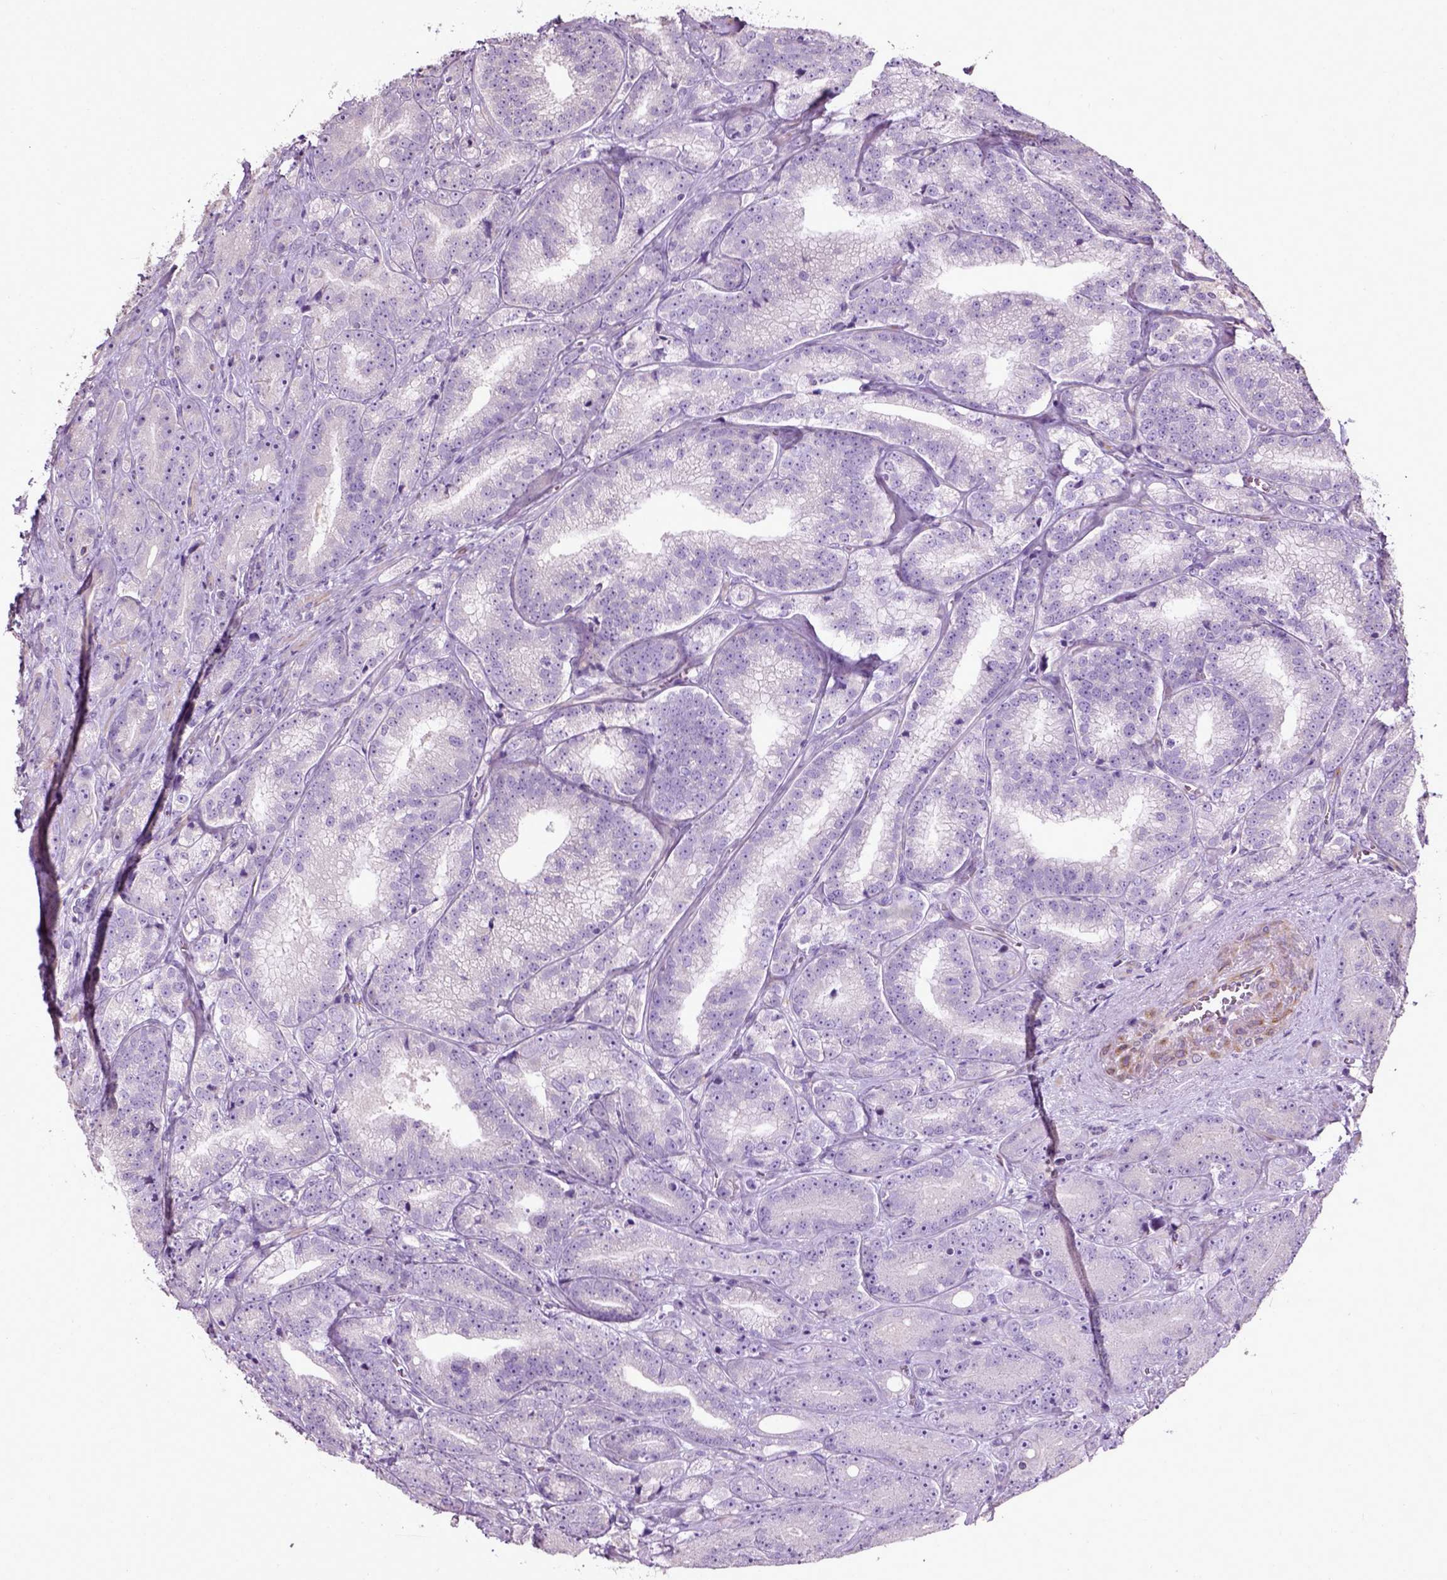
{"staining": {"intensity": "negative", "quantity": "none", "location": "none"}, "tissue": "prostate cancer", "cell_type": "Tumor cells", "image_type": "cancer", "snomed": [{"axis": "morphology", "description": "Adenocarcinoma, NOS"}, {"axis": "topography", "description": "Prostate"}], "caption": "Immunohistochemistry of prostate adenocarcinoma displays no staining in tumor cells. (Brightfield microscopy of DAB IHC at high magnification).", "gene": "PKP3", "patient": {"sex": "male", "age": 63}}